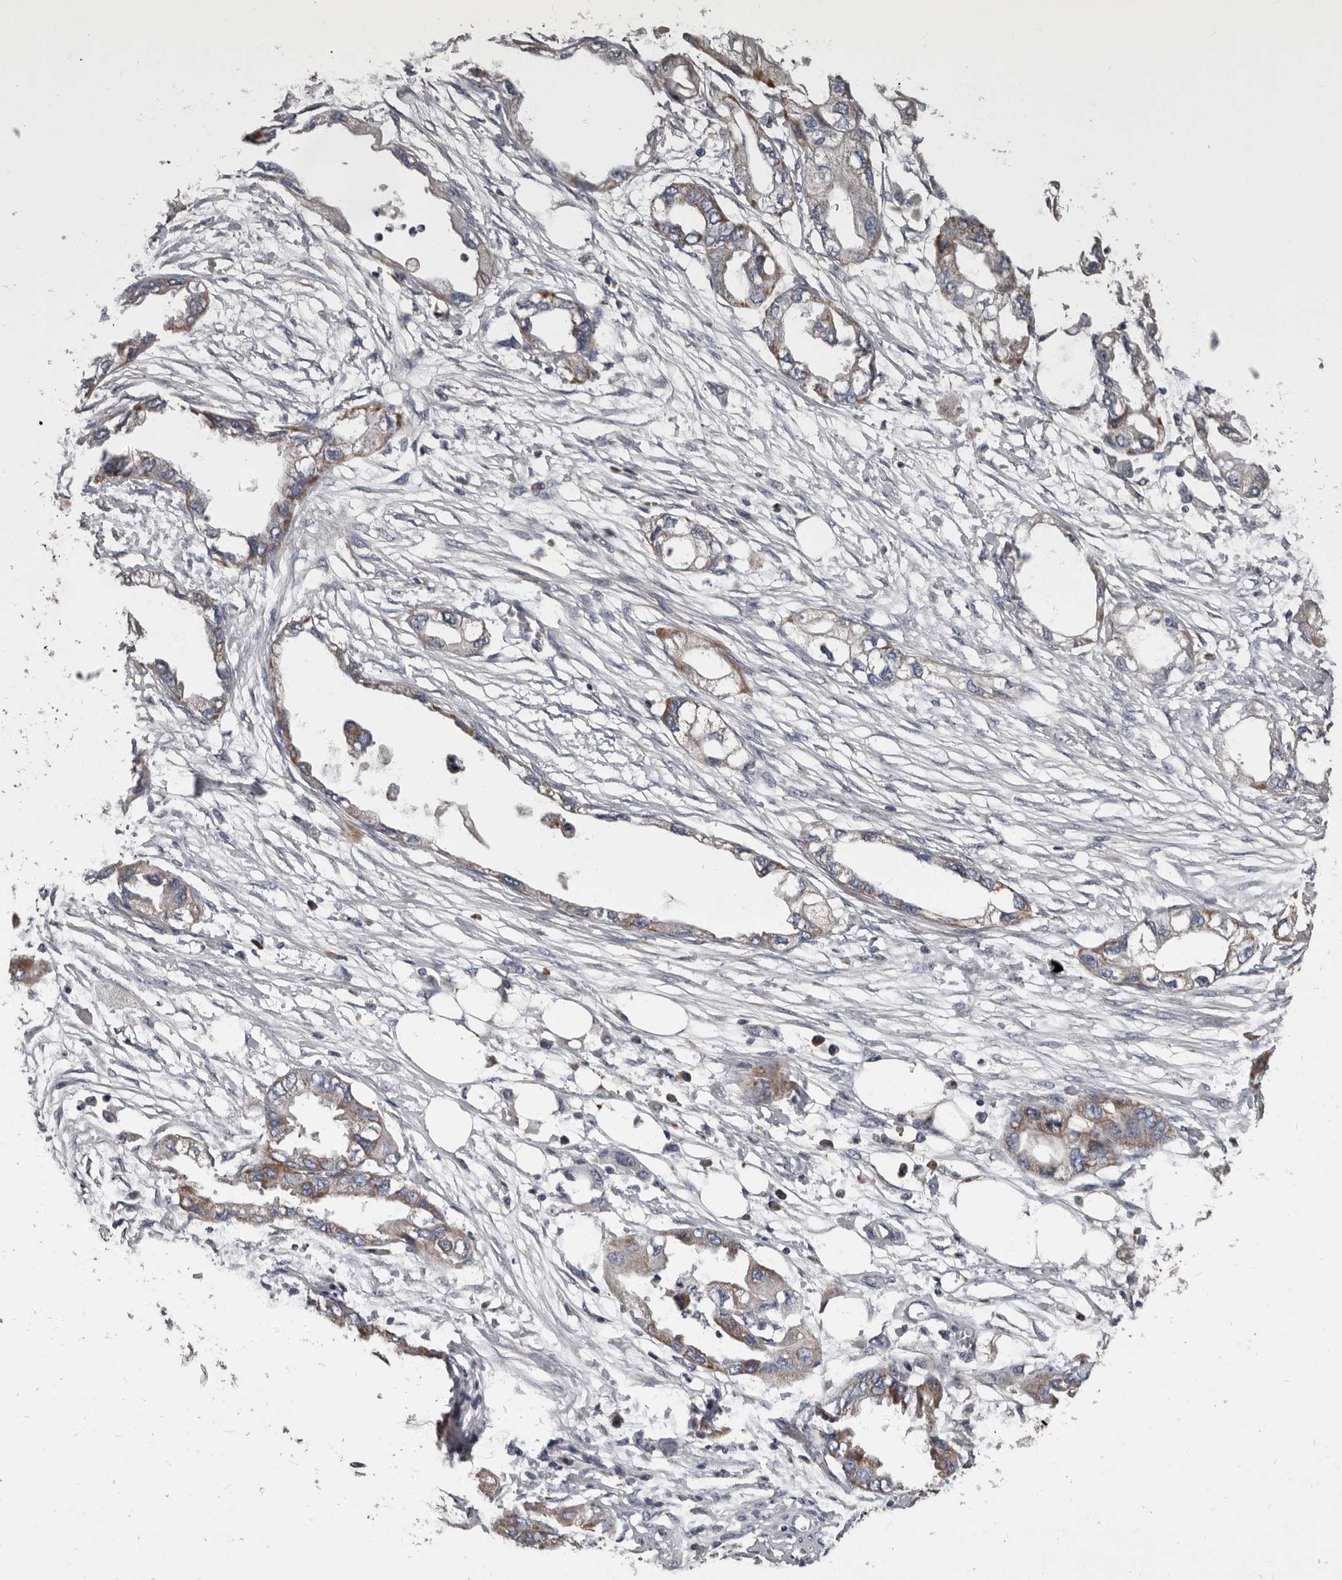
{"staining": {"intensity": "weak", "quantity": "25%-75%", "location": "cytoplasmic/membranous"}, "tissue": "endometrial cancer", "cell_type": "Tumor cells", "image_type": "cancer", "snomed": [{"axis": "morphology", "description": "Adenocarcinoma, NOS"}, {"axis": "morphology", "description": "Adenocarcinoma, metastatic, NOS"}, {"axis": "topography", "description": "Adipose tissue"}, {"axis": "topography", "description": "Endometrium"}], "caption": "Immunohistochemistry staining of endometrial adenocarcinoma, which reveals low levels of weak cytoplasmic/membranous staining in about 25%-75% of tumor cells indicating weak cytoplasmic/membranous protein positivity. The staining was performed using DAB (brown) for protein detection and nuclei were counterstained in hematoxylin (blue).", "gene": "ALDH5A1", "patient": {"sex": "female", "age": 67}}